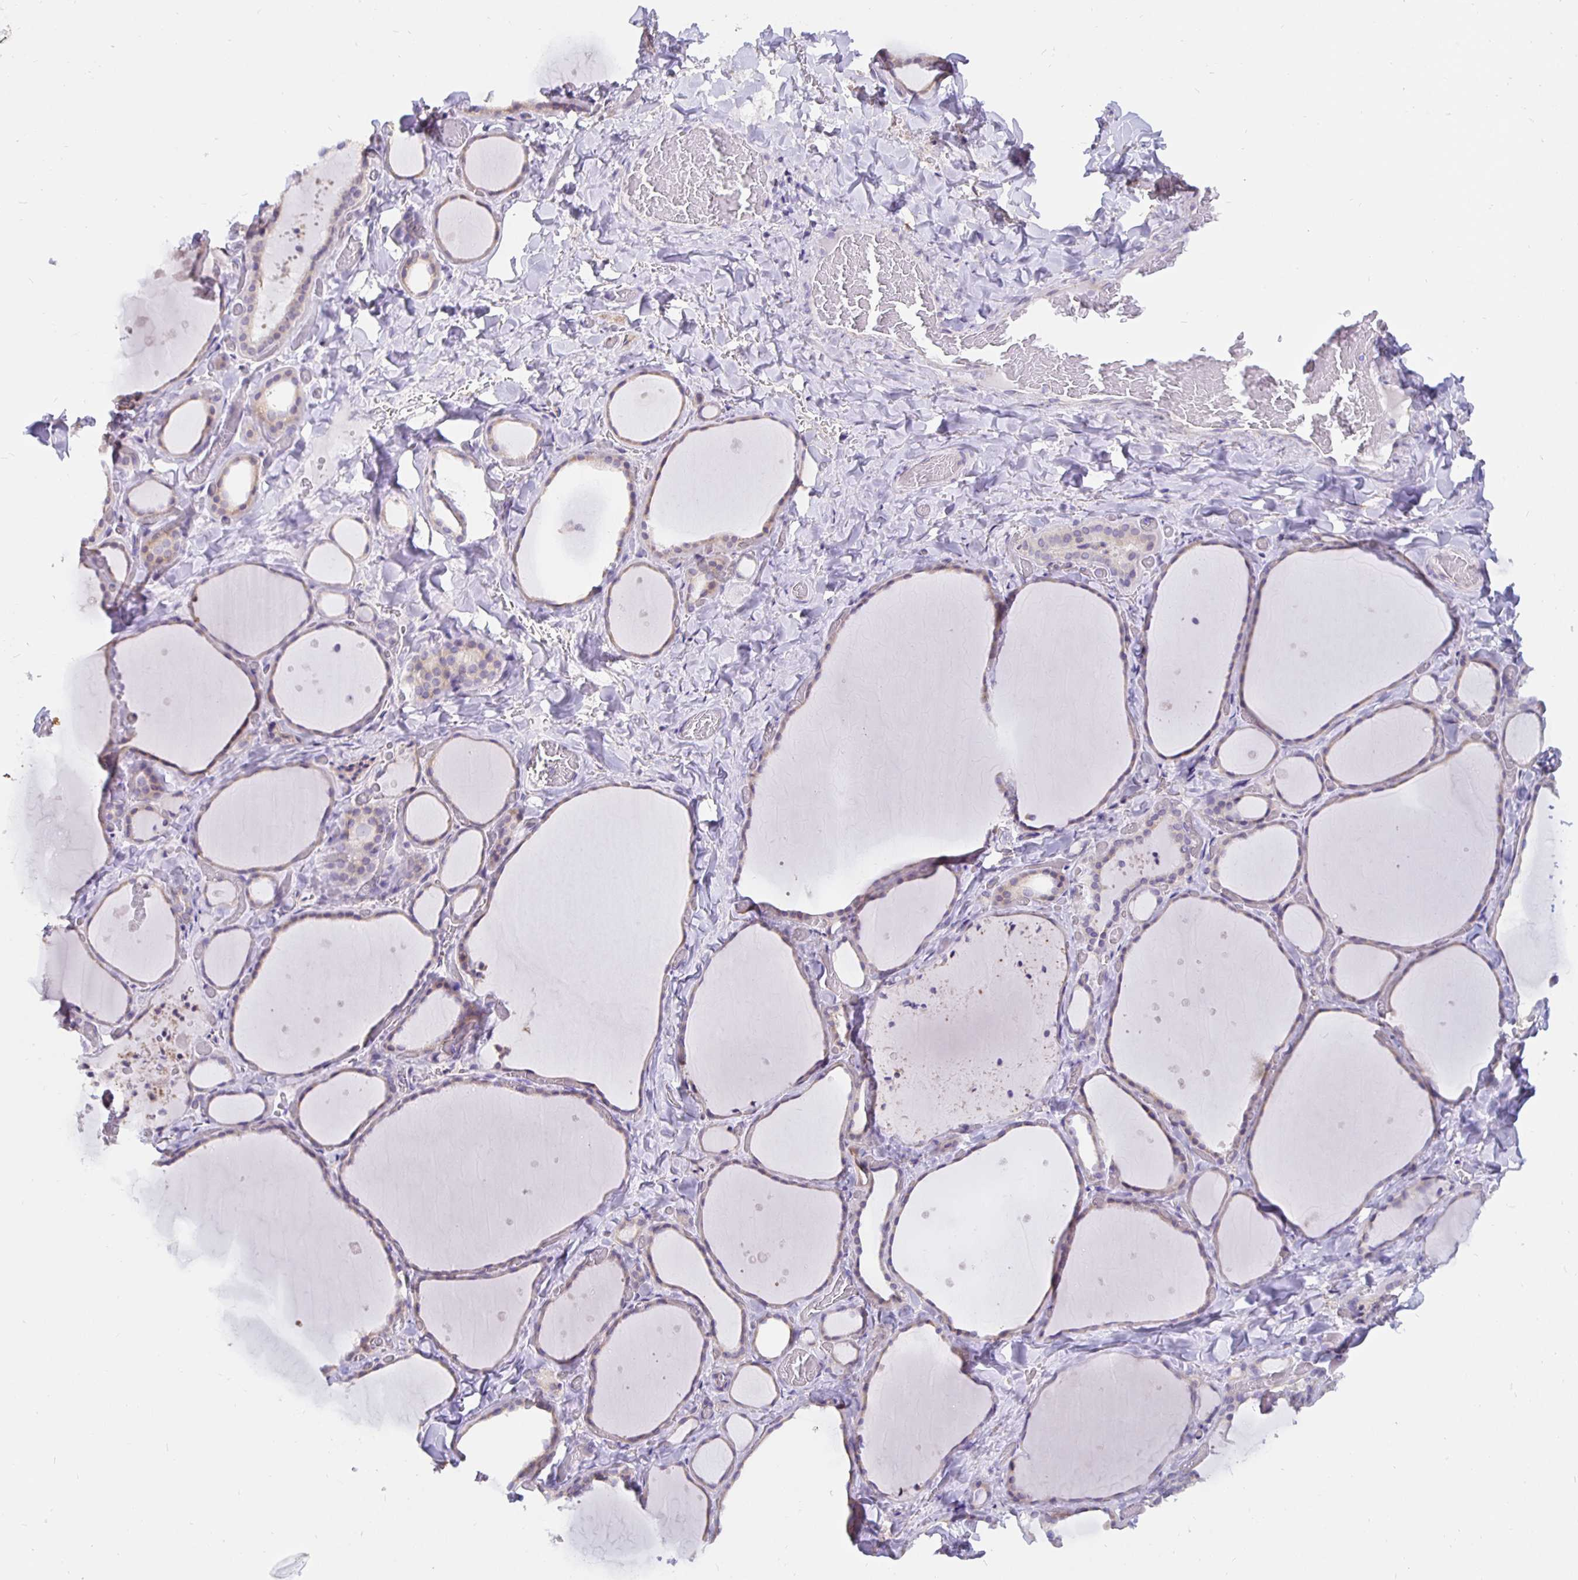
{"staining": {"intensity": "negative", "quantity": "none", "location": "none"}, "tissue": "thyroid gland", "cell_type": "Glandular cells", "image_type": "normal", "snomed": [{"axis": "morphology", "description": "Normal tissue, NOS"}, {"axis": "topography", "description": "Thyroid gland"}], "caption": "A high-resolution histopathology image shows IHC staining of benign thyroid gland, which shows no significant positivity in glandular cells.", "gene": "DNAI2", "patient": {"sex": "female", "age": 36}}